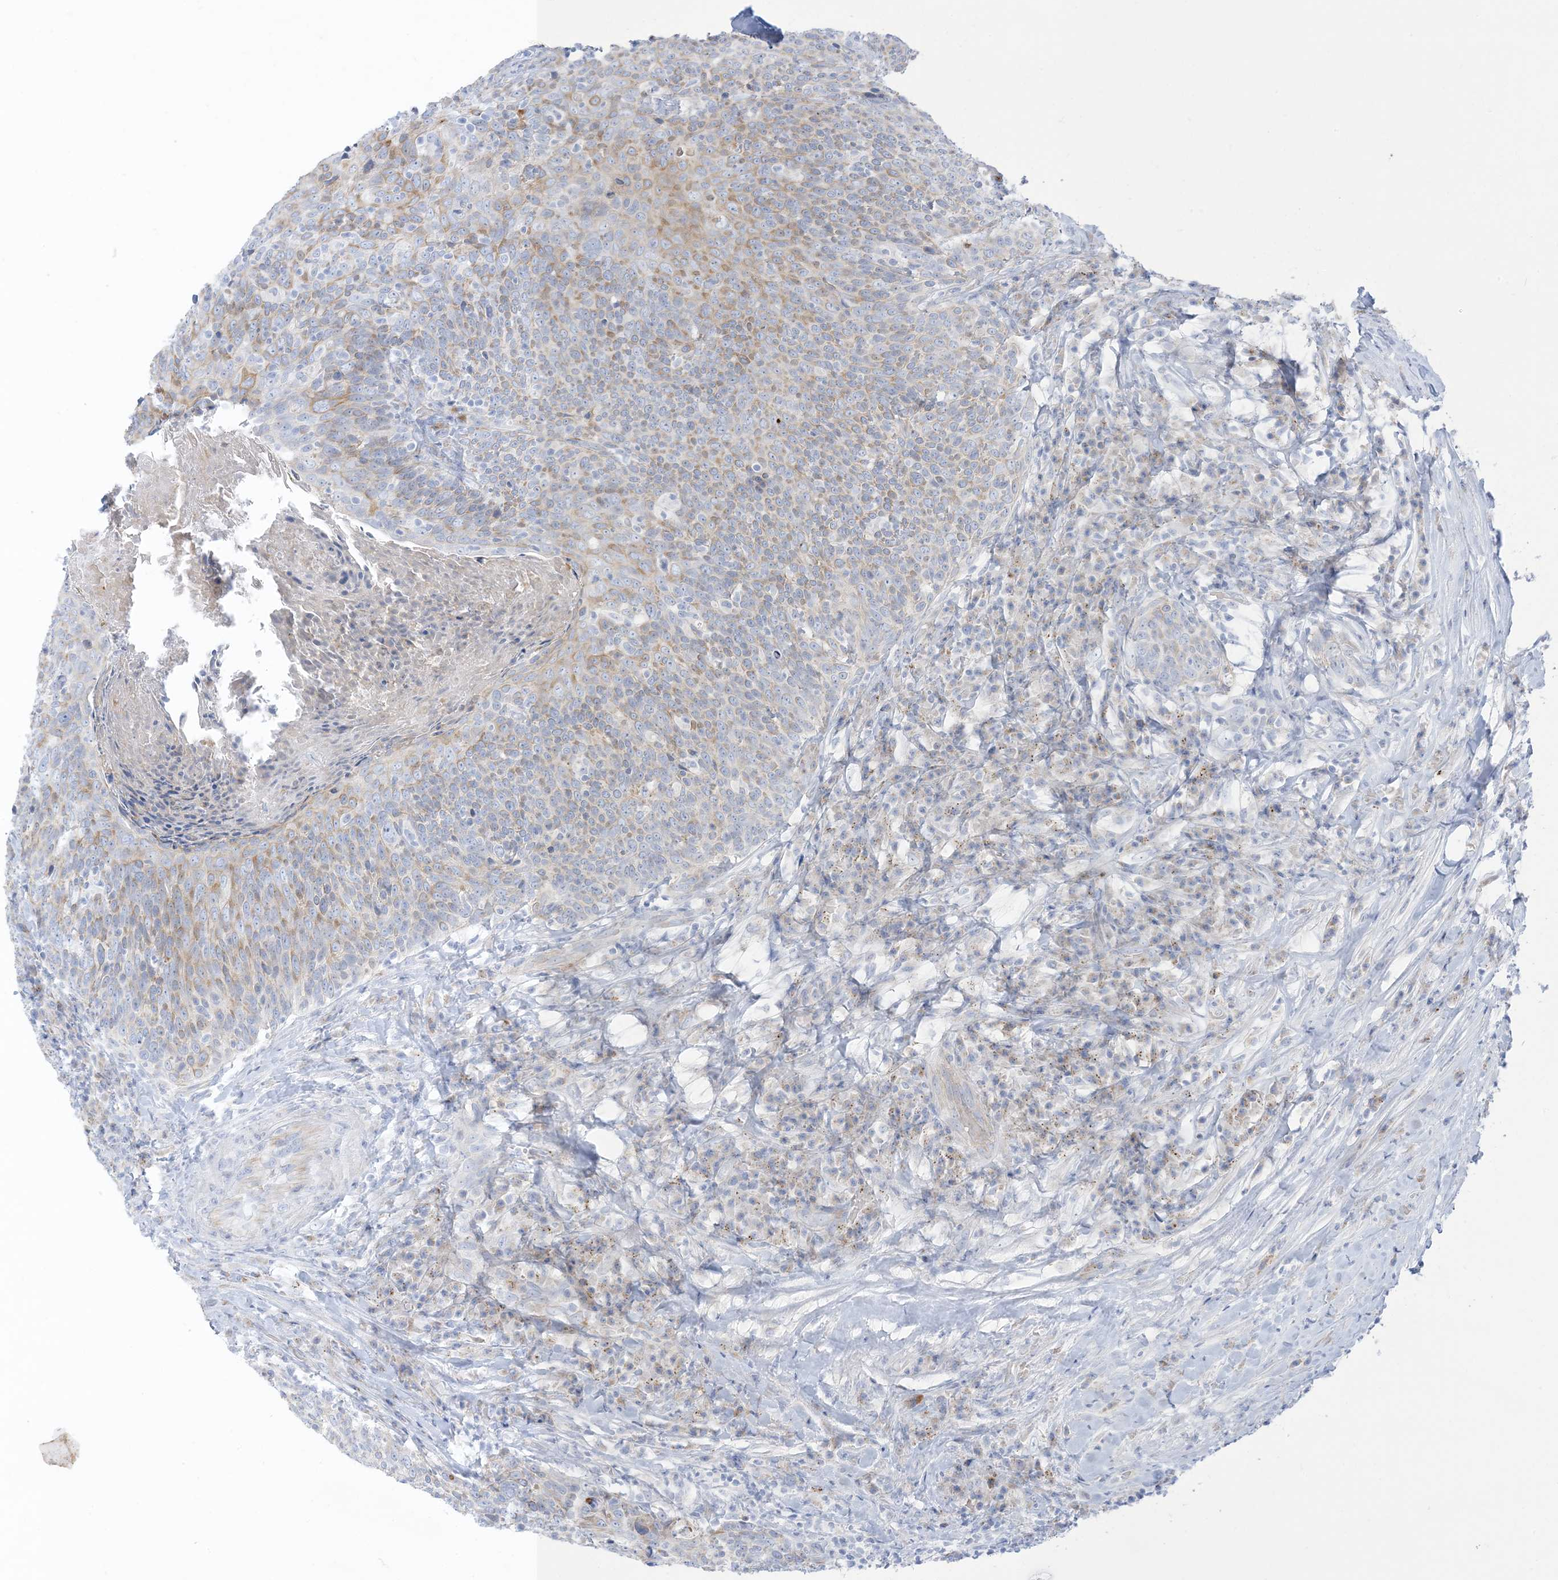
{"staining": {"intensity": "moderate", "quantity": "<25%", "location": "cytoplasmic/membranous"}, "tissue": "head and neck cancer", "cell_type": "Tumor cells", "image_type": "cancer", "snomed": [{"axis": "morphology", "description": "Squamous cell carcinoma, NOS"}, {"axis": "morphology", "description": "Squamous cell carcinoma, metastatic, NOS"}, {"axis": "topography", "description": "Lymph node"}, {"axis": "topography", "description": "Head-Neck"}], "caption": "Brown immunohistochemical staining in head and neck metastatic squamous cell carcinoma shows moderate cytoplasmic/membranous staining in approximately <25% of tumor cells. (DAB (3,3'-diaminobenzidine) = brown stain, brightfield microscopy at high magnification).", "gene": "XIRP2", "patient": {"sex": "male", "age": 62}}